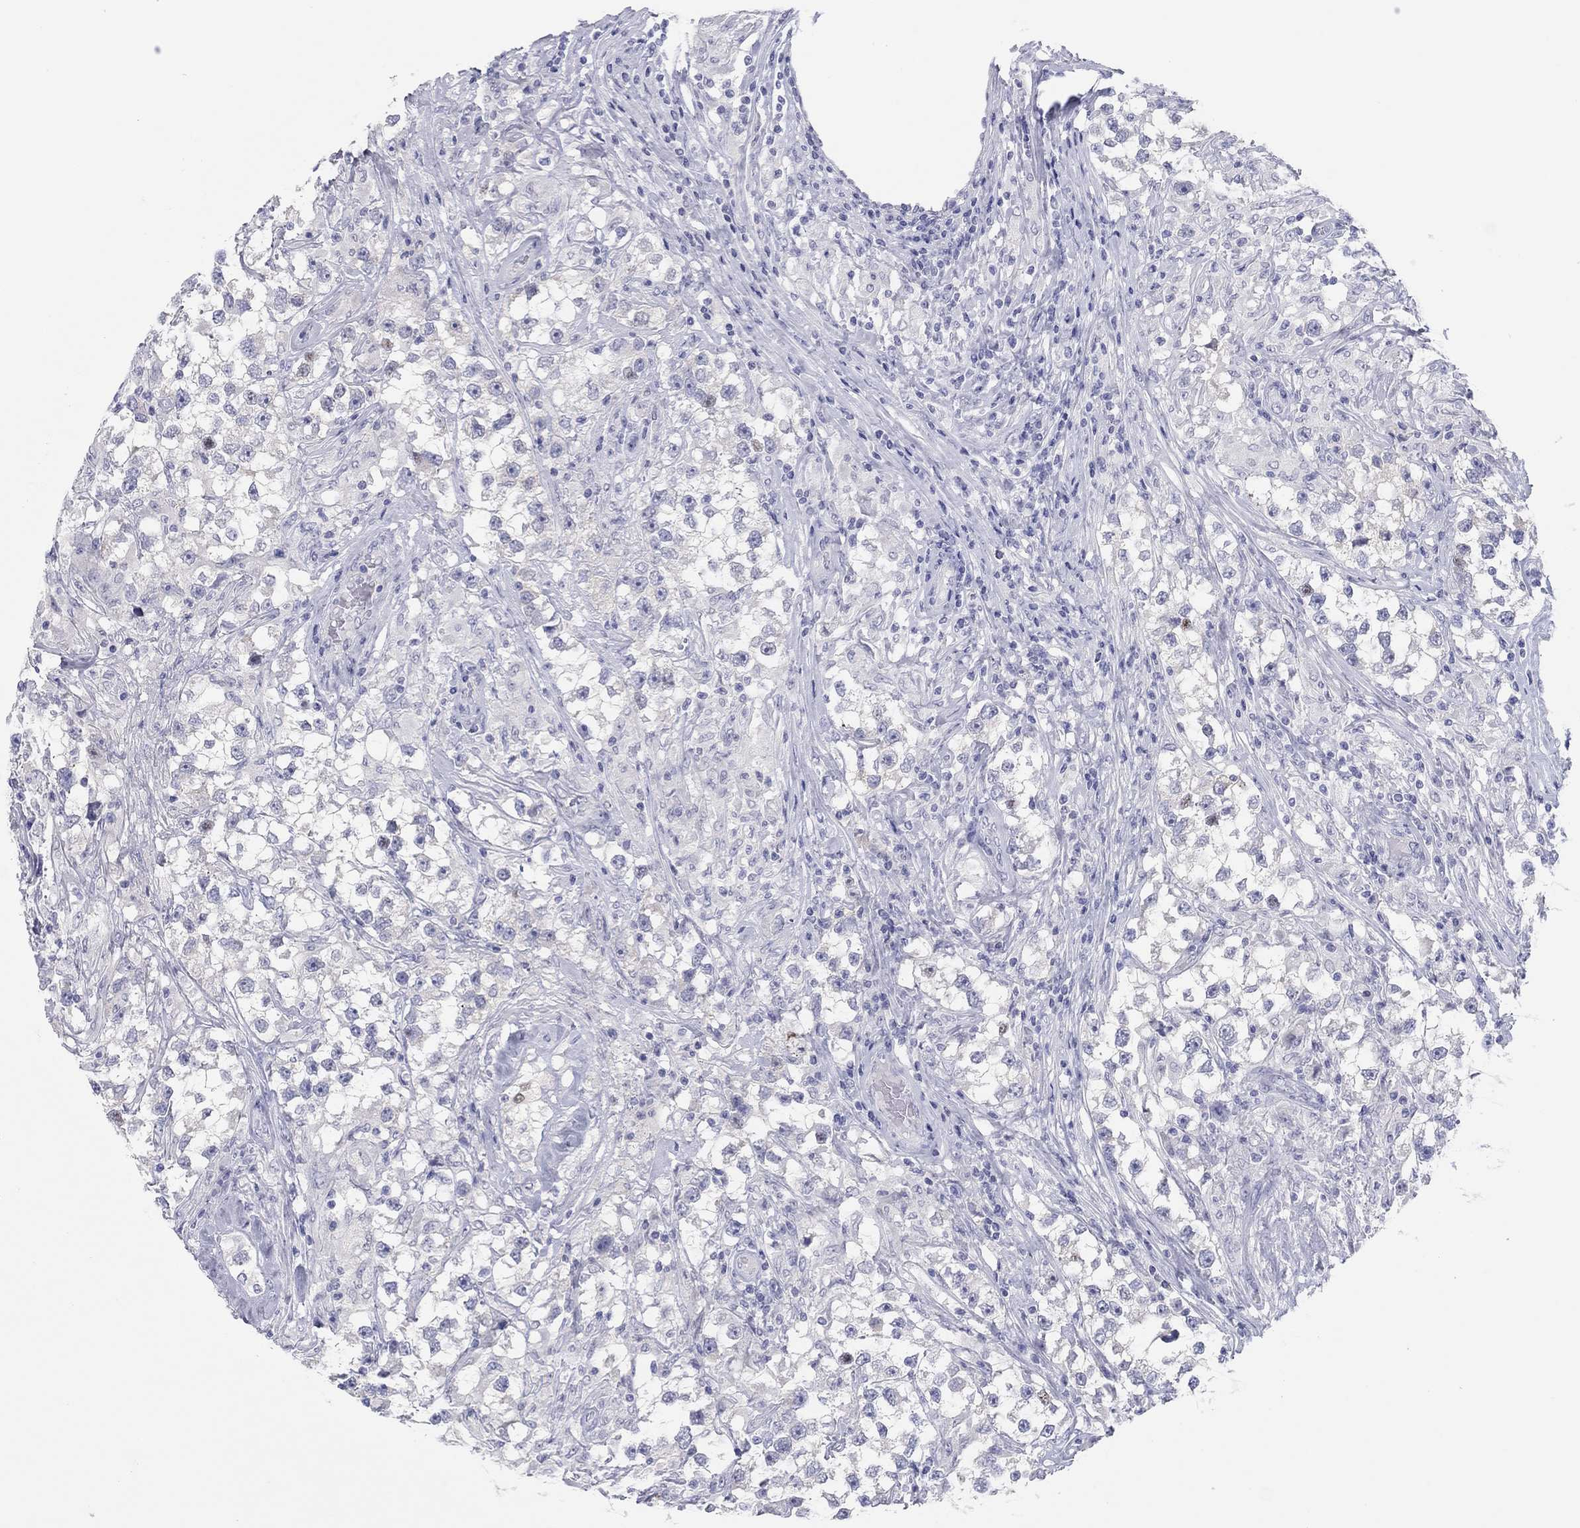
{"staining": {"intensity": "negative", "quantity": "none", "location": "none"}, "tissue": "testis cancer", "cell_type": "Tumor cells", "image_type": "cancer", "snomed": [{"axis": "morphology", "description": "Seminoma, NOS"}, {"axis": "topography", "description": "Testis"}], "caption": "Tumor cells are negative for protein expression in human testis cancer (seminoma). (DAB (3,3'-diaminobenzidine) immunohistochemistry visualized using brightfield microscopy, high magnification).", "gene": "CPNE6", "patient": {"sex": "male", "age": 46}}